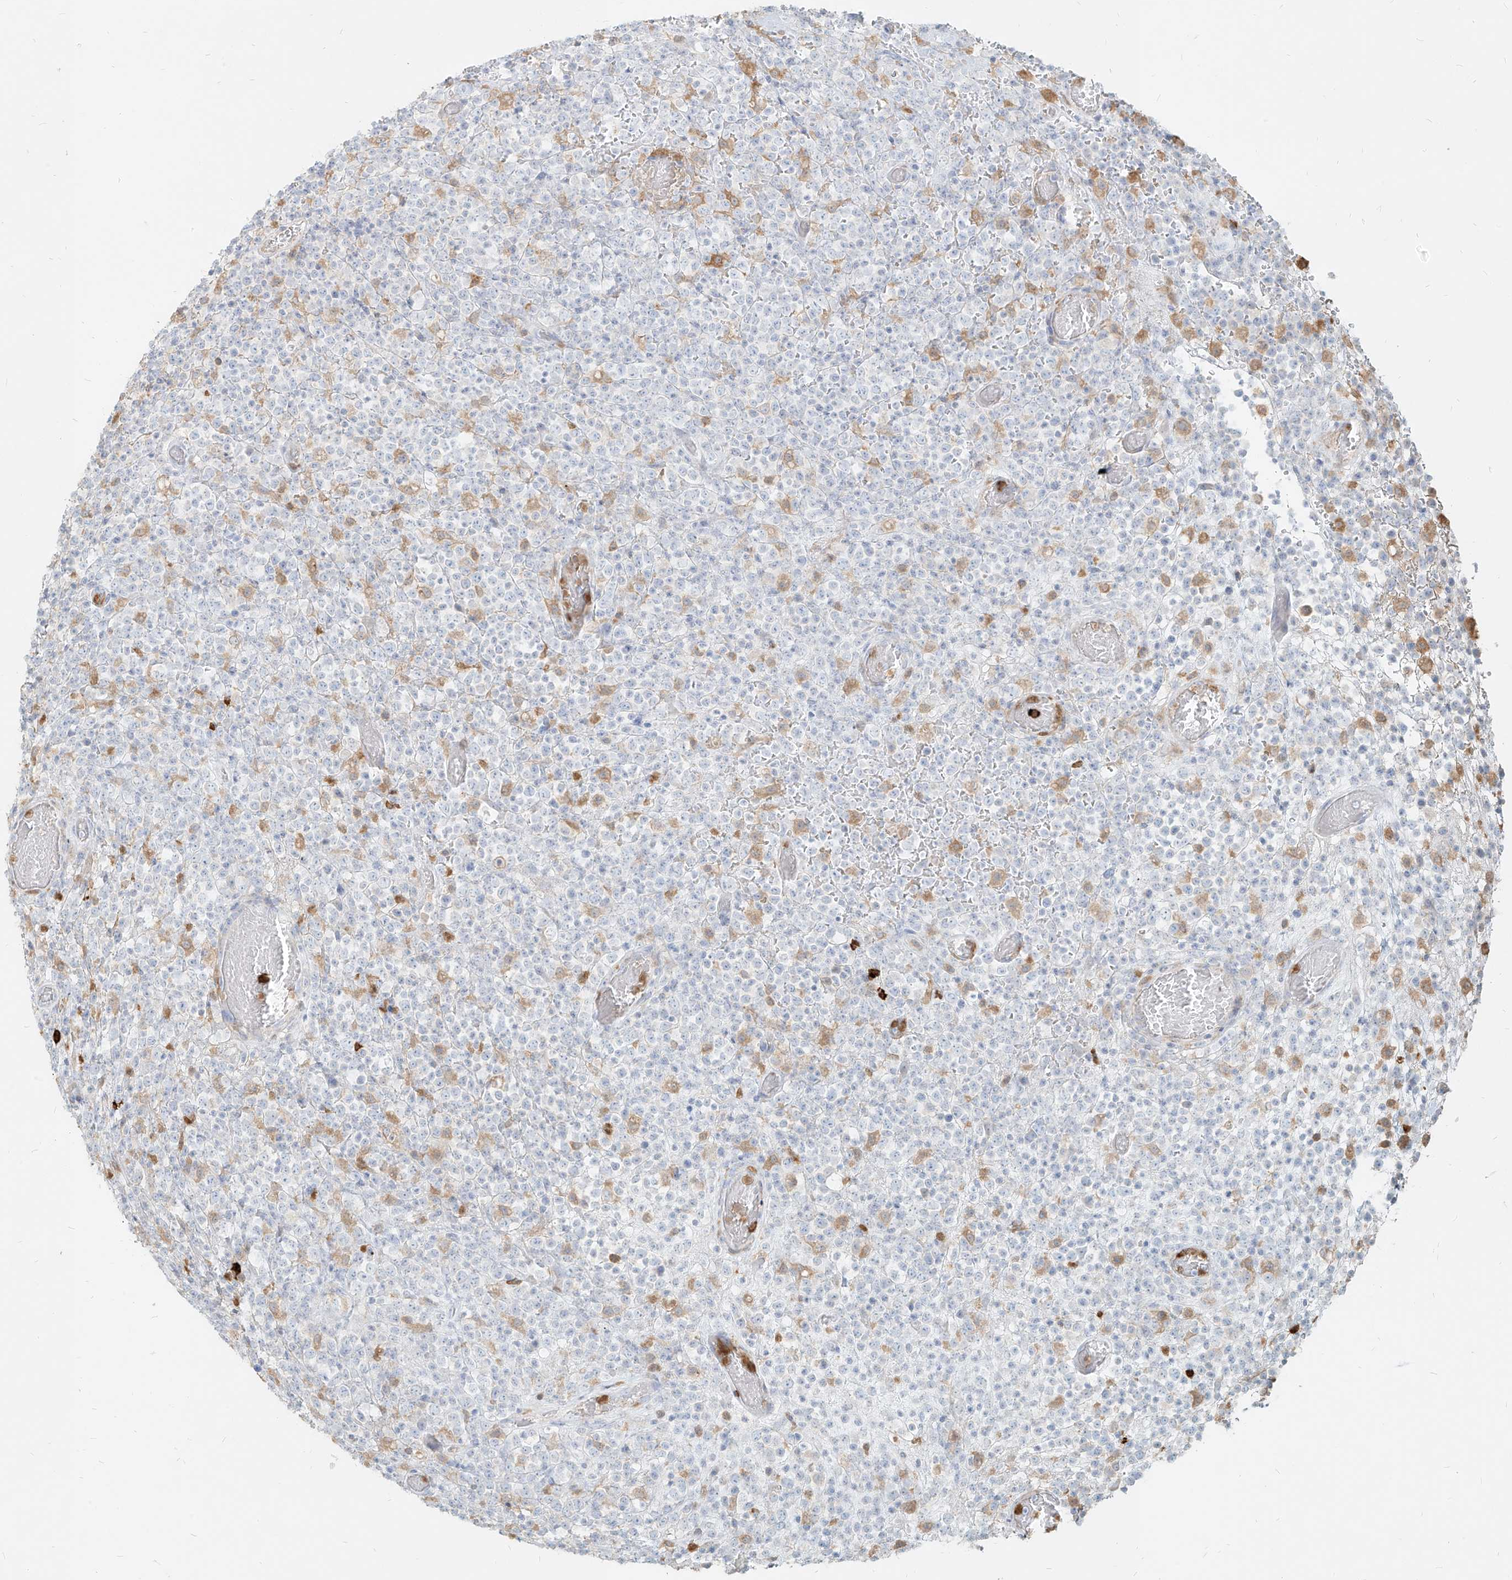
{"staining": {"intensity": "negative", "quantity": "none", "location": "none"}, "tissue": "lymphoma", "cell_type": "Tumor cells", "image_type": "cancer", "snomed": [{"axis": "morphology", "description": "Malignant lymphoma, non-Hodgkin's type, High grade"}, {"axis": "topography", "description": "Colon"}], "caption": "Immunohistochemistry (IHC) histopathology image of human lymphoma stained for a protein (brown), which exhibits no positivity in tumor cells.", "gene": "PGD", "patient": {"sex": "female", "age": 53}}